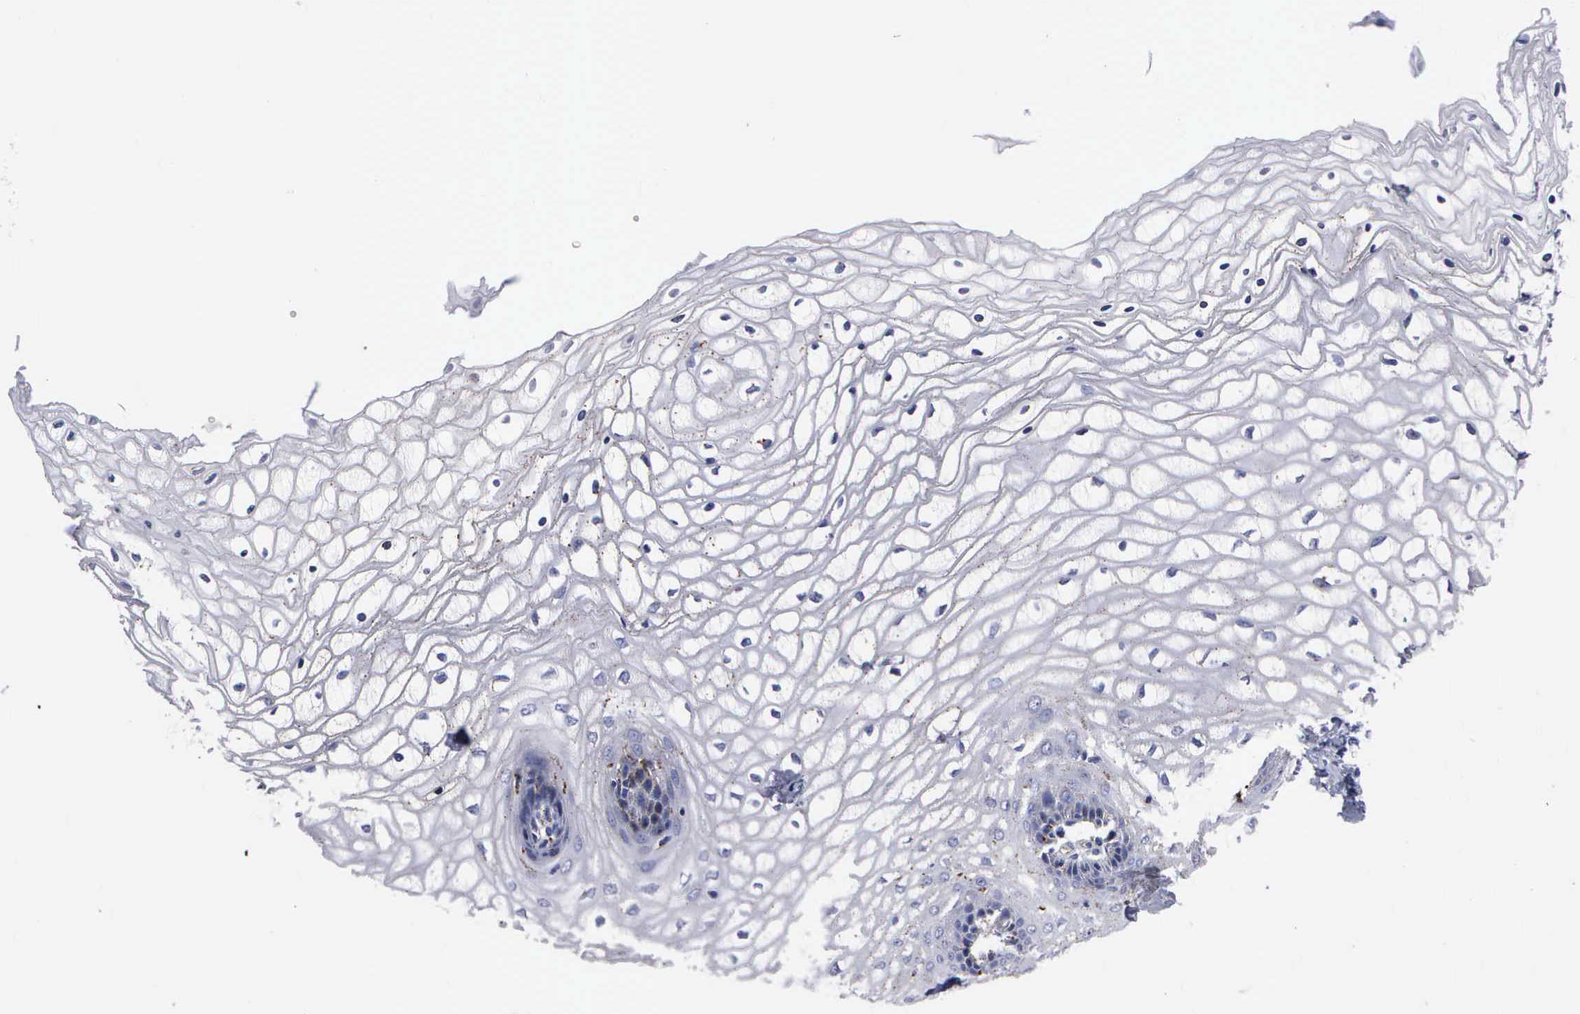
{"staining": {"intensity": "negative", "quantity": "none", "location": "none"}, "tissue": "vagina", "cell_type": "Squamous epithelial cells", "image_type": "normal", "snomed": [{"axis": "morphology", "description": "Normal tissue, NOS"}, {"axis": "topography", "description": "Vagina"}], "caption": "Immunohistochemistry of normal vagina demonstrates no positivity in squamous epithelial cells.", "gene": "CTSH", "patient": {"sex": "female", "age": 34}}